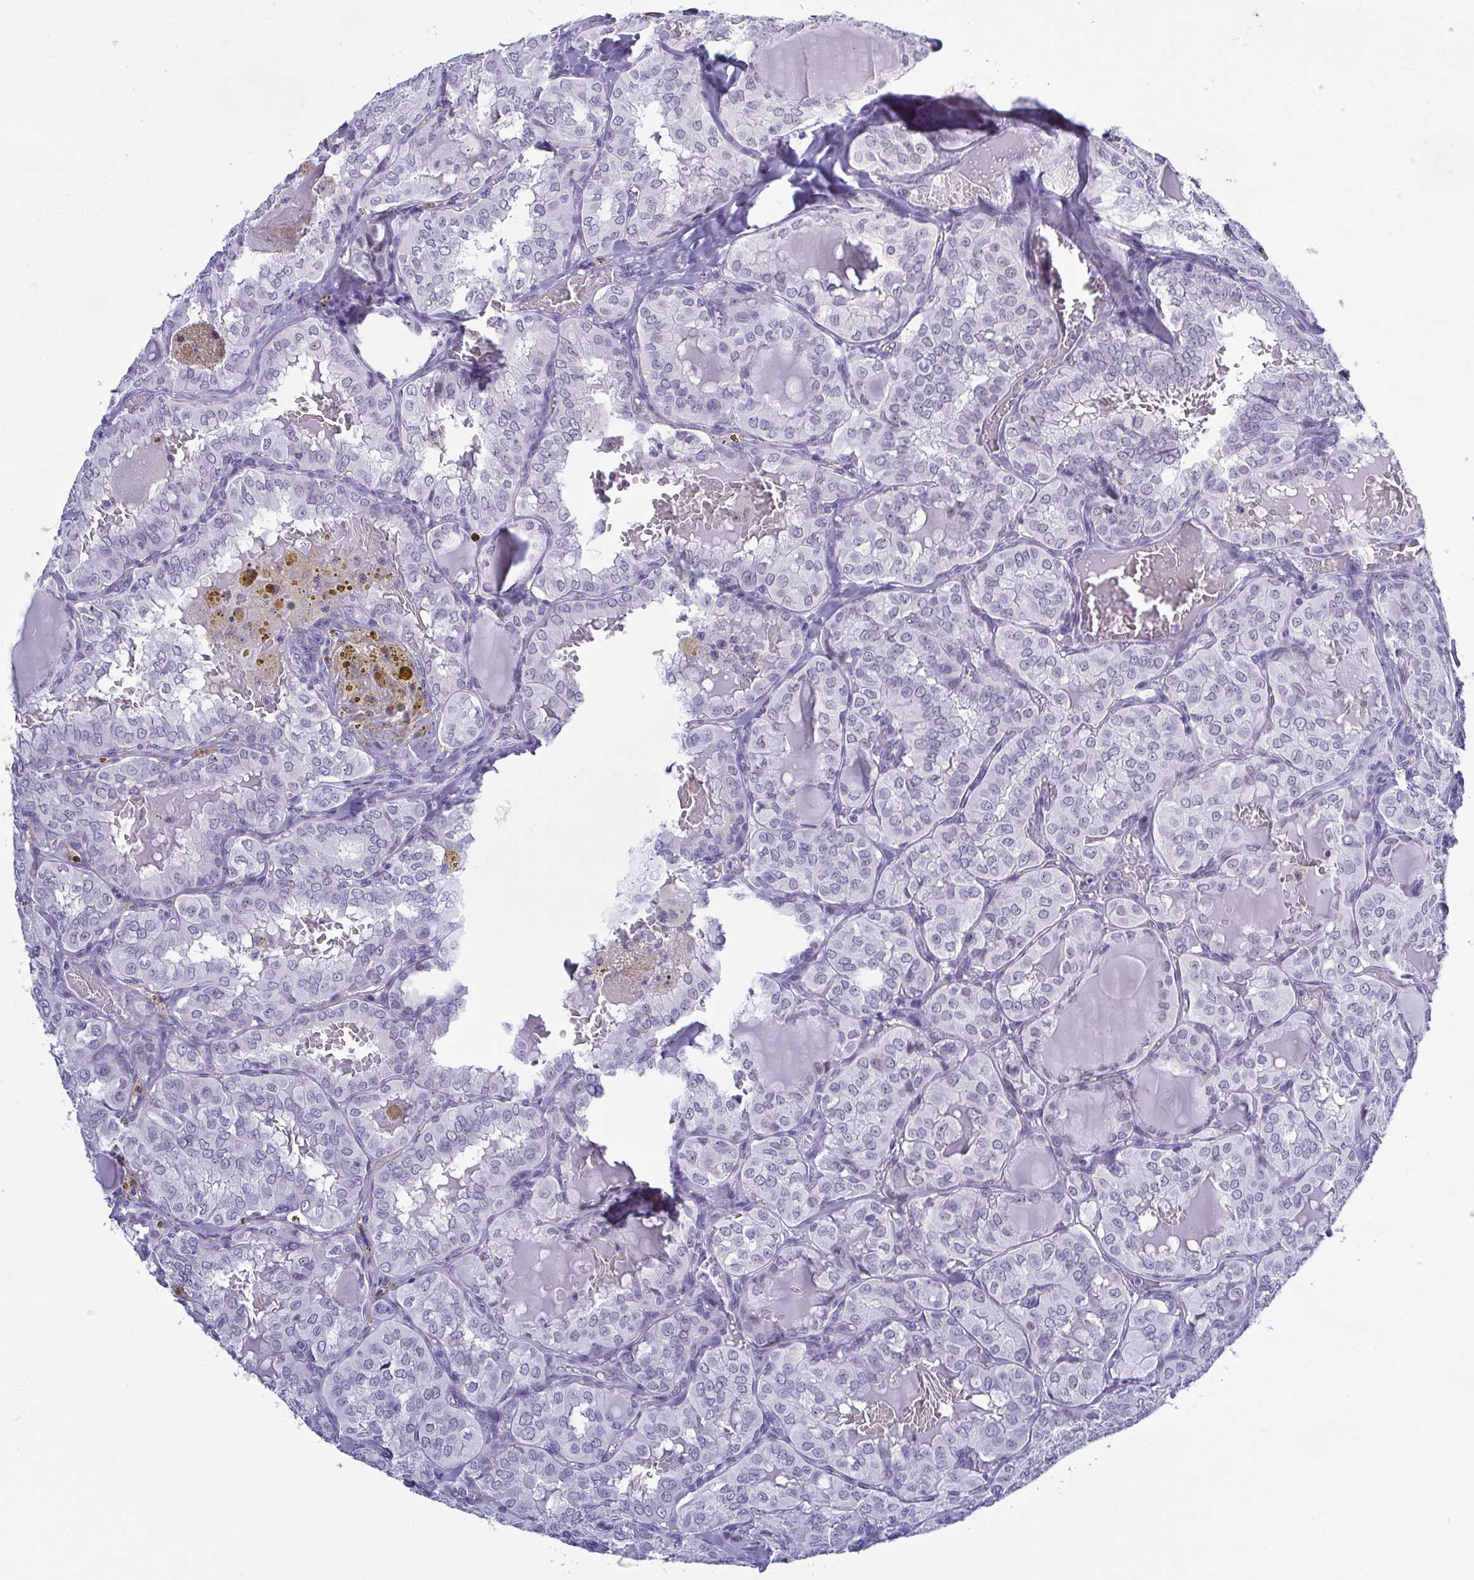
{"staining": {"intensity": "negative", "quantity": "none", "location": "none"}, "tissue": "thyroid cancer", "cell_type": "Tumor cells", "image_type": "cancer", "snomed": [{"axis": "morphology", "description": "Papillary adenocarcinoma, NOS"}, {"axis": "topography", "description": "Thyroid gland"}], "caption": "Immunohistochemistry (IHC) of thyroid cancer demonstrates no expression in tumor cells. (DAB immunohistochemistry visualized using brightfield microscopy, high magnification).", "gene": "BZW1", "patient": {"sex": "male", "age": 20}}